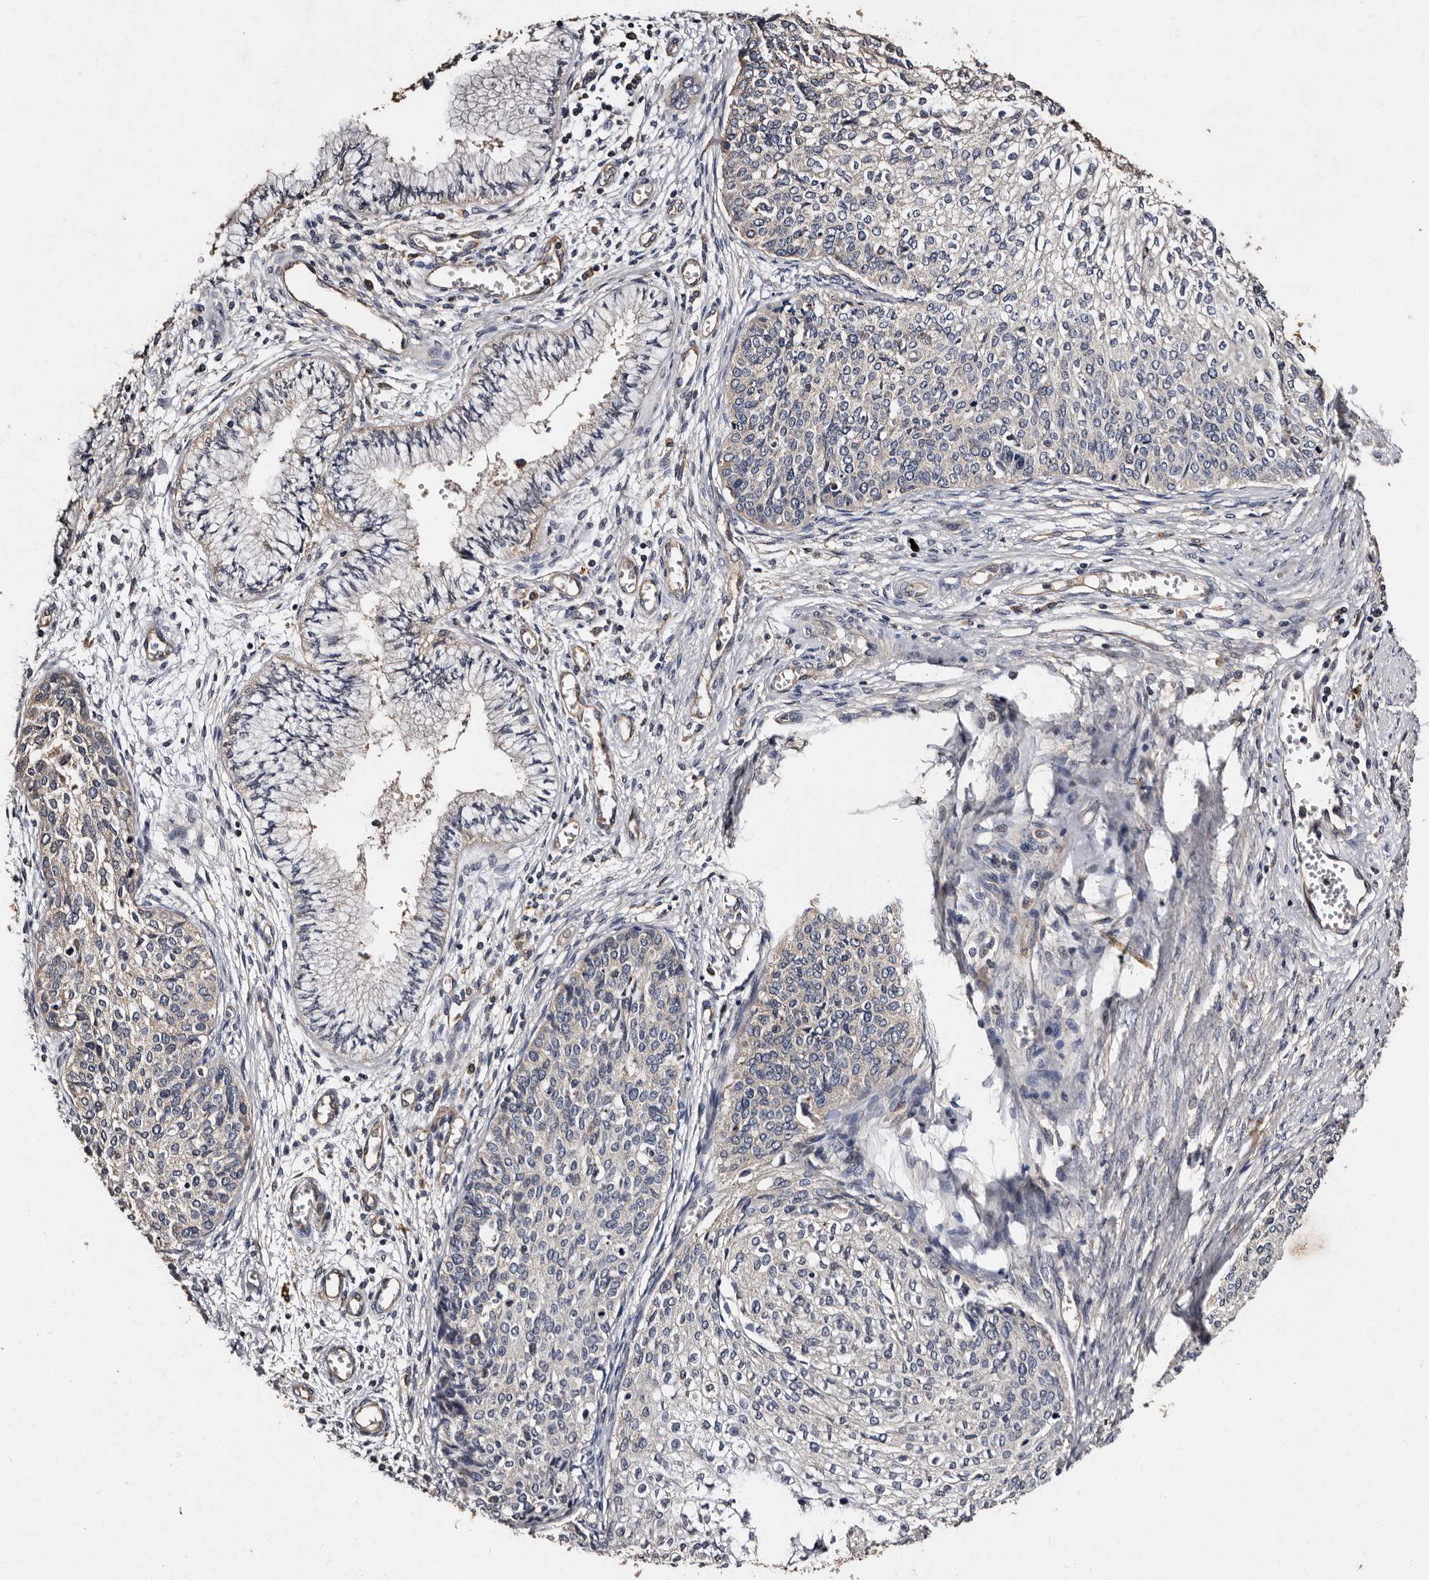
{"staining": {"intensity": "negative", "quantity": "none", "location": "none"}, "tissue": "cervical cancer", "cell_type": "Tumor cells", "image_type": "cancer", "snomed": [{"axis": "morphology", "description": "Squamous cell carcinoma, NOS"}, {"axis": "topography", "description": "Cervix"}], "caption": "Immunohistochemical staining of human cervical squamous cell carcinoma displays no significant positivity in tumor cells. (Stains: DAB IHC with hematoxylin counter stain, Microscopy: brightfield microscopy at high magnification).", "gene": "ADCK5", "patient": {"sex": "female", "age": 37}}